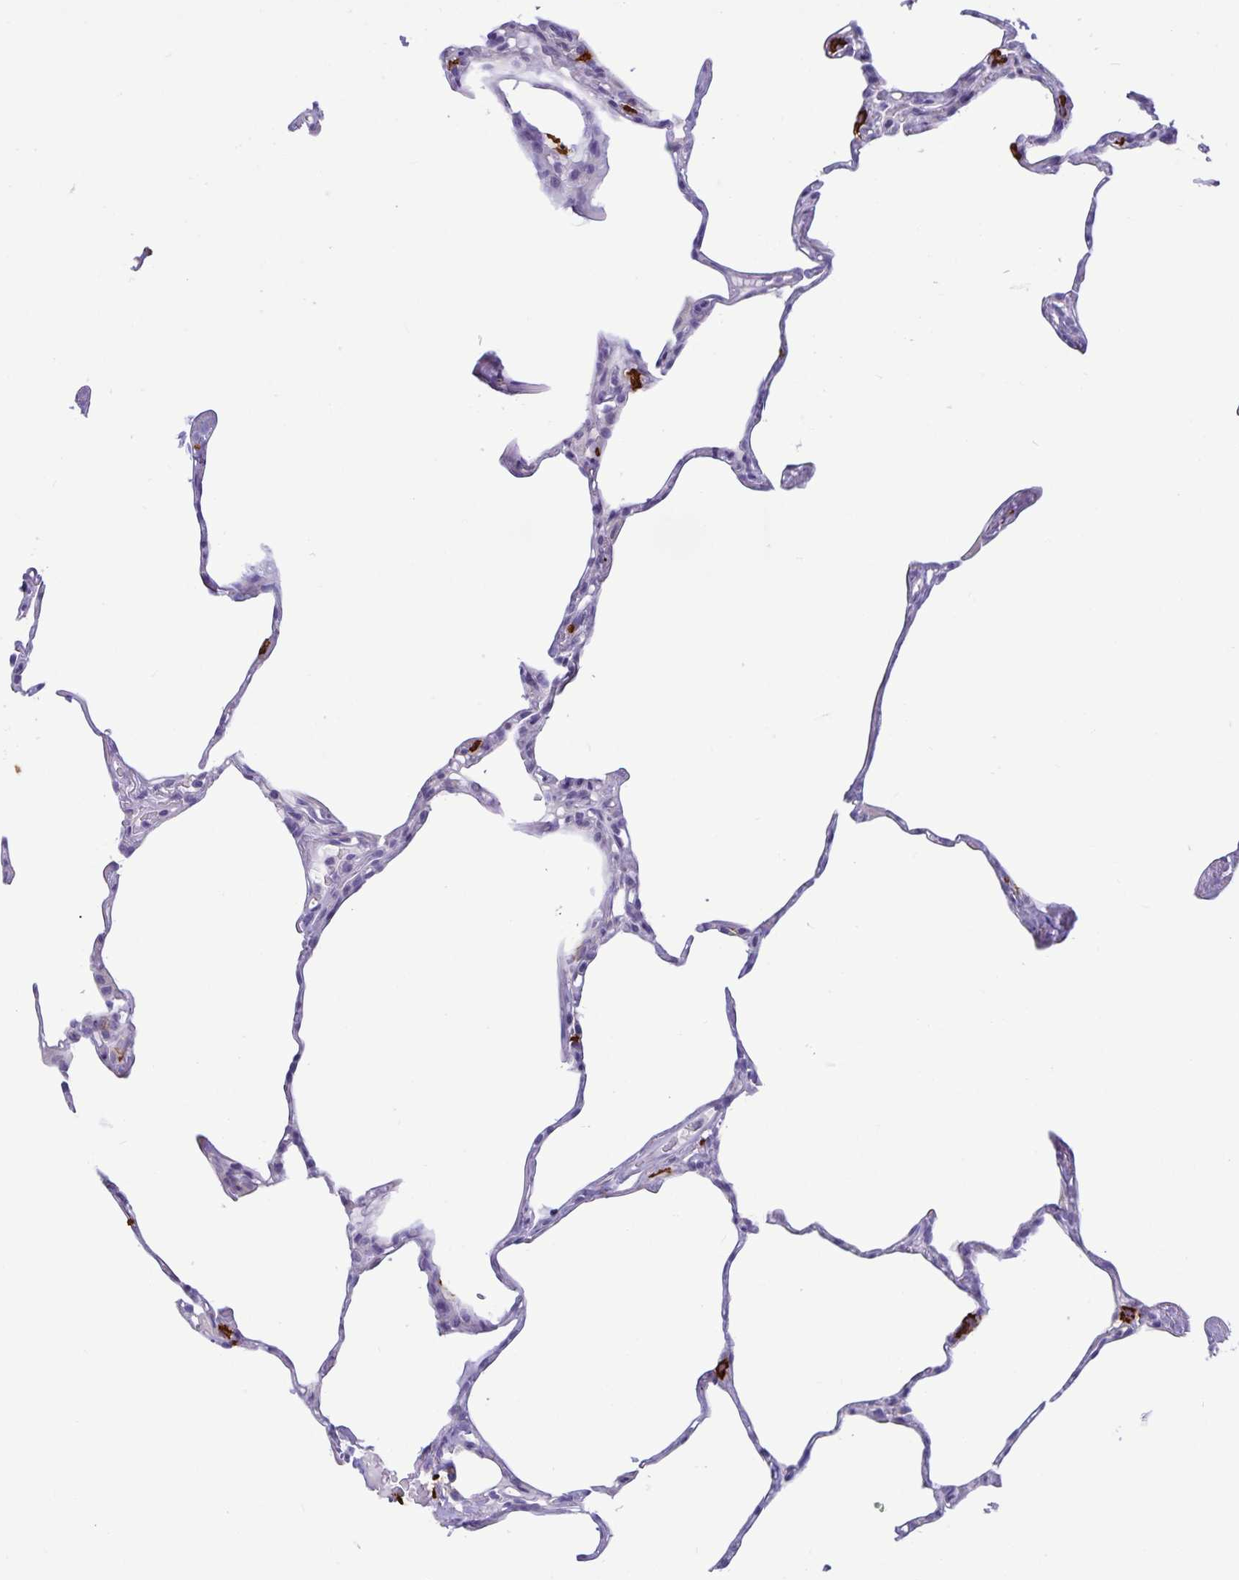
{"staining": {"intensity": "strong", "quantity": "<25%", "location": "cytoplasmic/membranous"}, "tissue": "lung", "cell_type": "Alveolar cells", "image_type": "normal", "snomed": [{"axis": "morphology", "description": "Normal tissue, NOS"}, {"axis": "topography", "description": "Lung"}], "caption": "IHC histopathology image of unremarkable lung stained for a protein (brown), which shows medium levels of strong cytoplasmic/membranous staining in about <25% of alveolar cells.", "gene": "IBTK", "patient": {"sex": "male", "age": 65}}